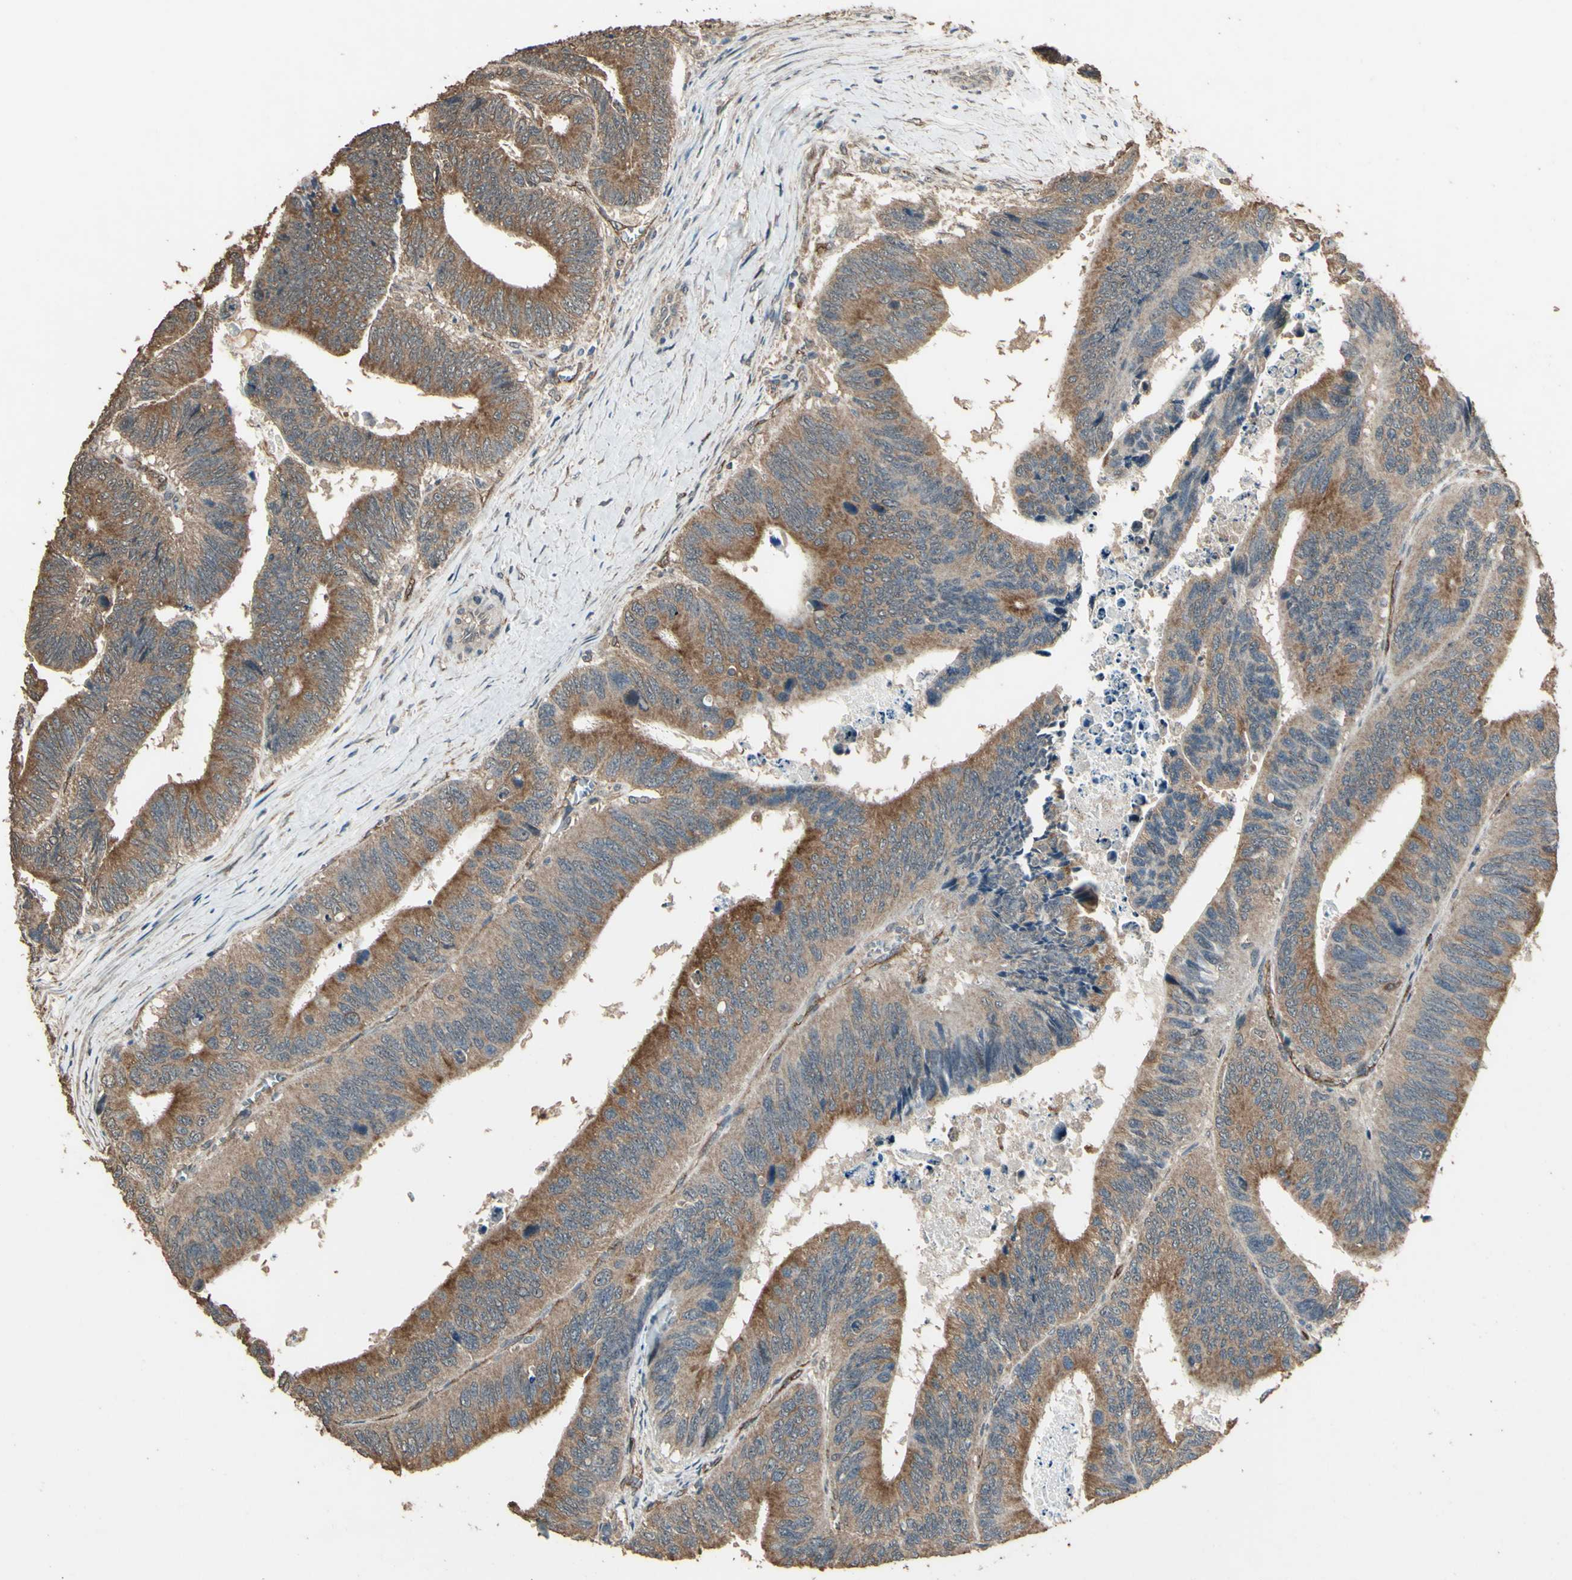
{"staining": {"intensity": "moderate", "quantity": ">75%", "location": "cytoplasmic/membranous"}, "tissue": "colorectal cancer", "cell_type": "Tumor cells", "image_type": "cancer", "snomed": [{"axis": "morphology", "description": "Adenocarcinoma, NOS"}, {"axis": "topography", "description": "Colon"}], "caption": "An IHC image of neoplastic tissue is shown. Protein staining in brown shows moderate cytoplasmic/membranous positivity in colorectal adenocarcinoma within tumor cells.", "gene": "TSPO", "patient": {"sex": "male", "age": 72}}